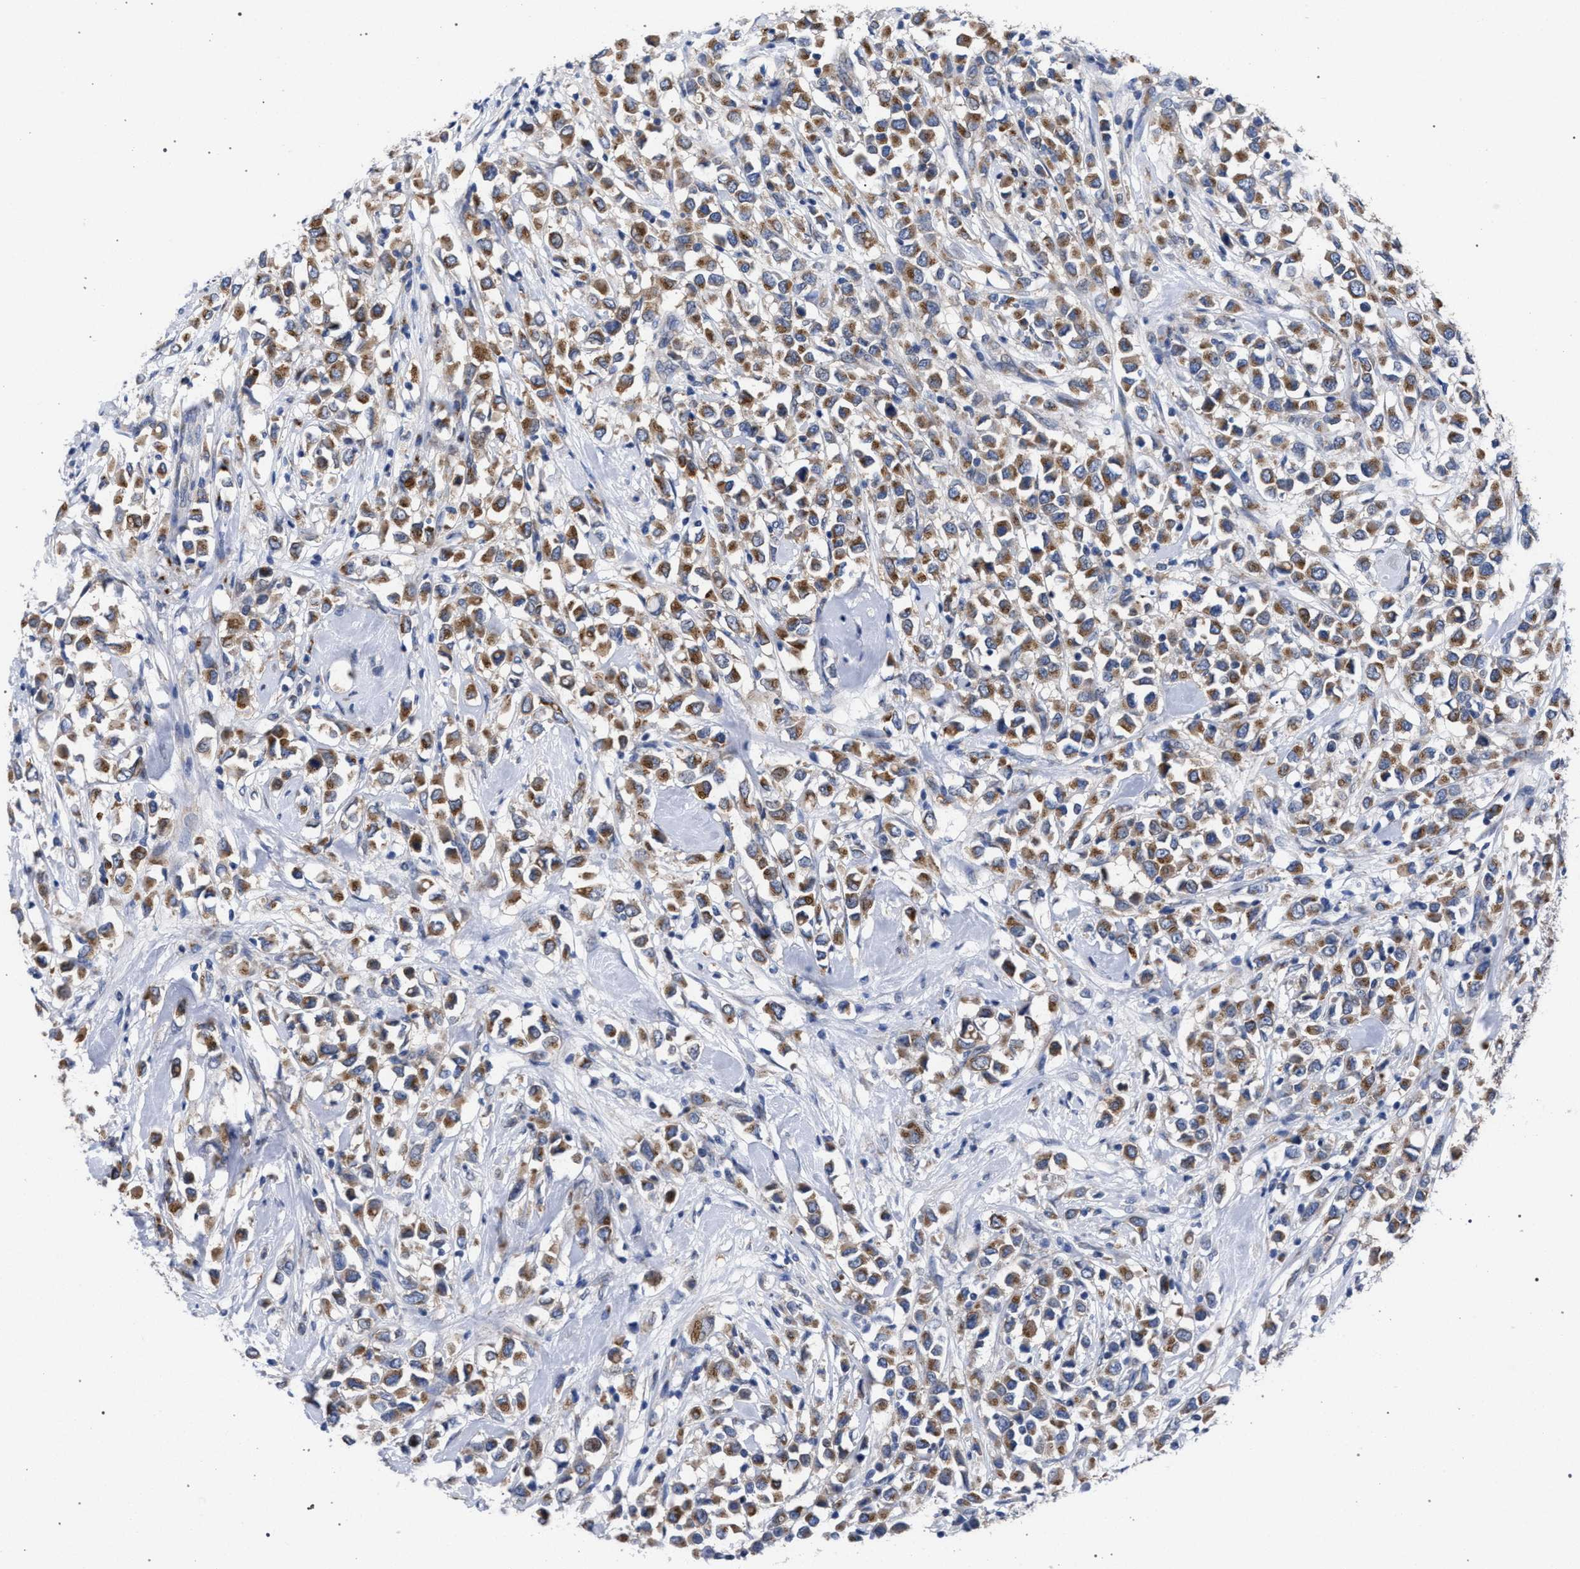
{"staining": {"intensity": "moderate", "quantity": ">75%", "location": "cytoplasmic/membranous"}, "tissue": "breast cancer", "cell_type": "Tumor cells", "image_type": "cancer", "snomed": [{"axis": "morphology", "description": "Duct carcinoma"}, {"axis": "topography", "description": "Breast"}], "caption": "A photomicrograph of human breast infiltrating ductal carcinoma stained for a protein displays moderate cytoplasmic/membranous brown staining in tumor cells.", "gene": "GOLGA2", "patient": {"sex": "female", "age": 61}}